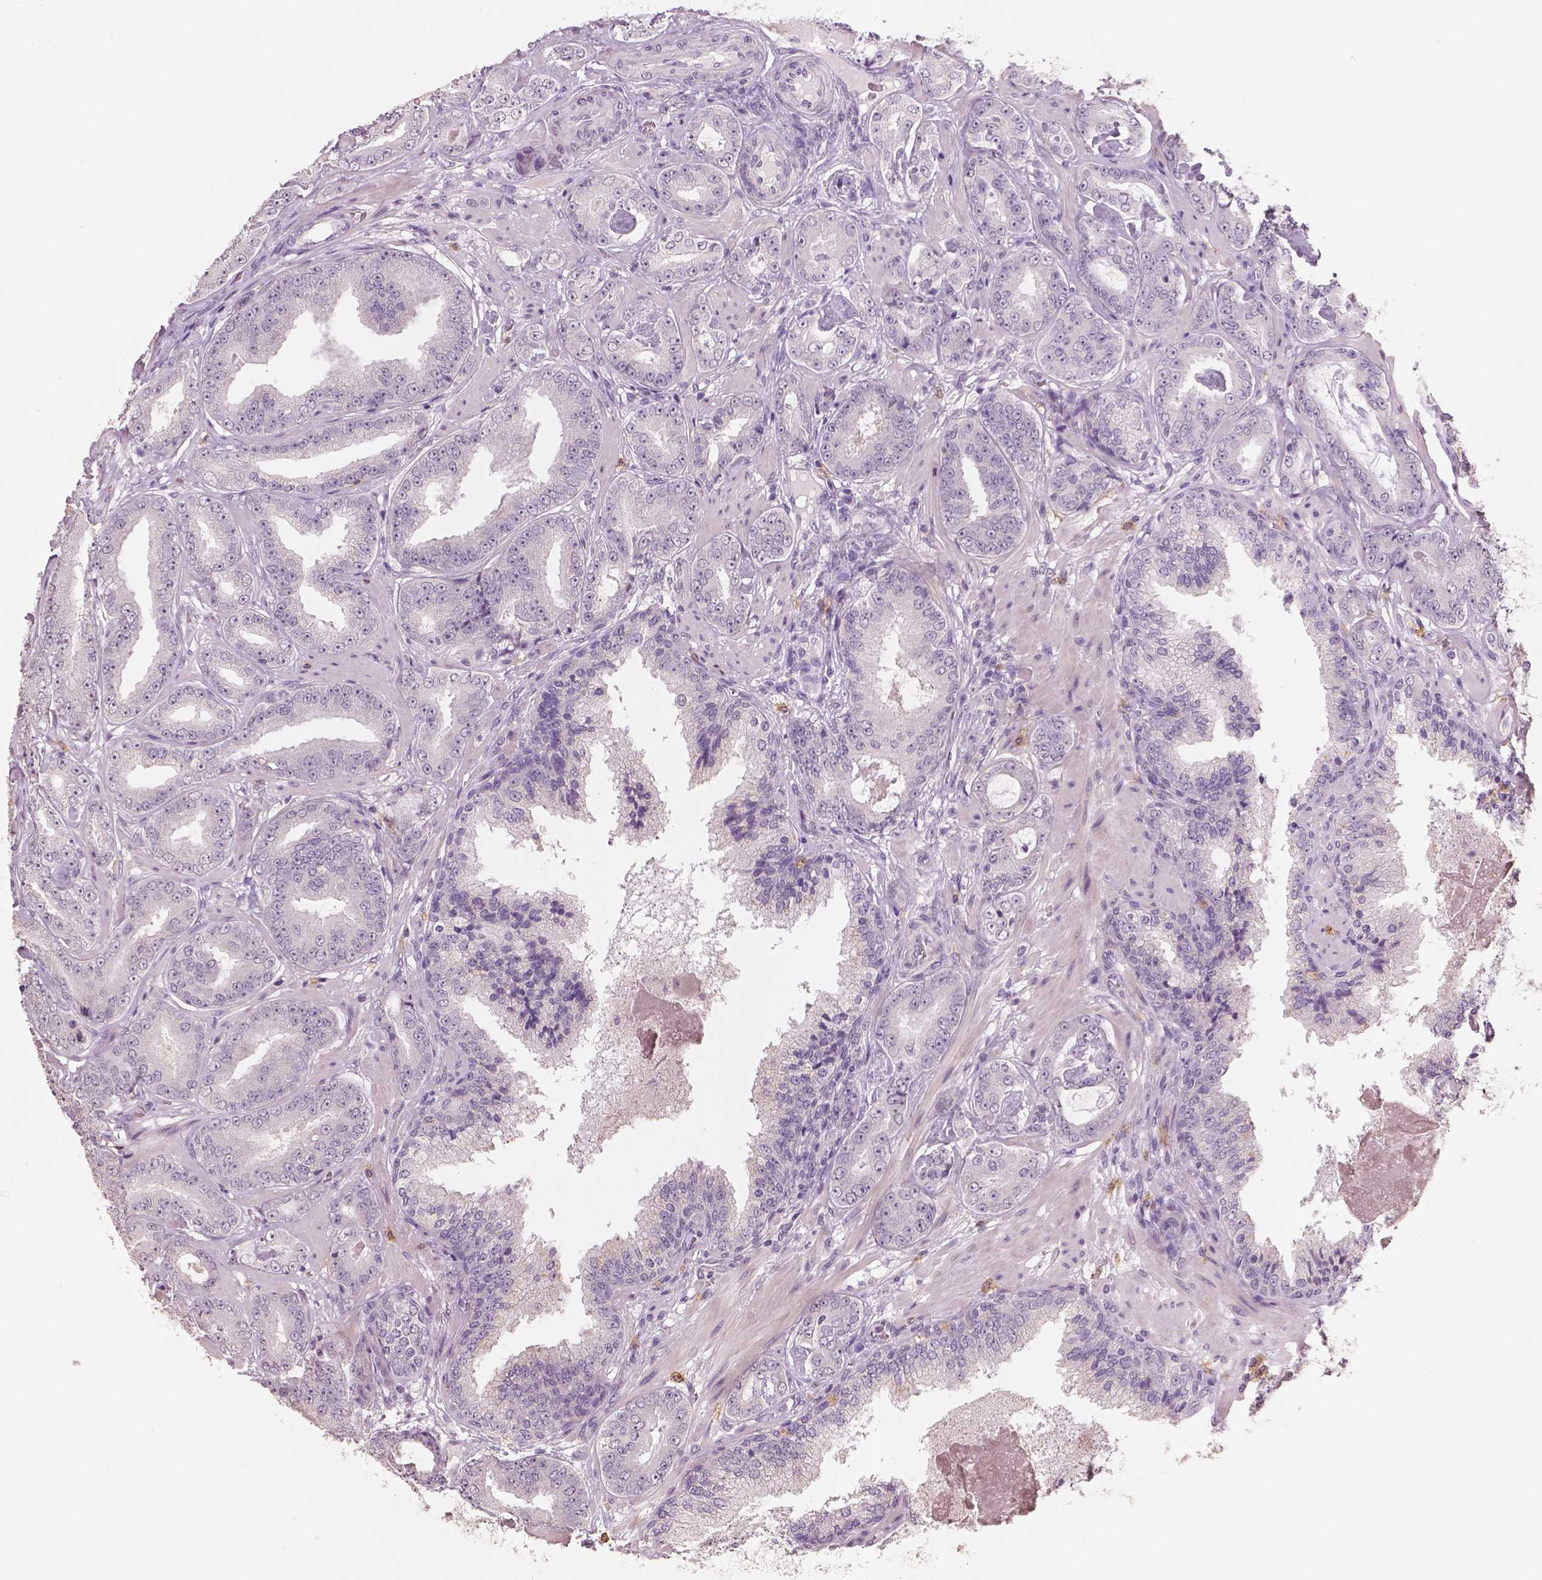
{"staining": {"intensity": "negative", "quantity": "none", "location": "none"}, "tissue": "prostate cancer", "cell_type": "Tumor cells", "image_type": "cancer", "snomed": [{"axis": "morphology", "description": "Adenocarcinoma, Low grade"}, {"axis": "topography", "description": "Prostate"}], "caption": "IHC histopathology image of human prostate cancer (adenocarcinoma (low-grade)) stained for a protein (brown), which shows no positivity in tumor cells. (Immunohistochemistry, brightfield microscopy, high magnification).", "gene": "KIT", "patient": {"sex": "male", "age": 60}}